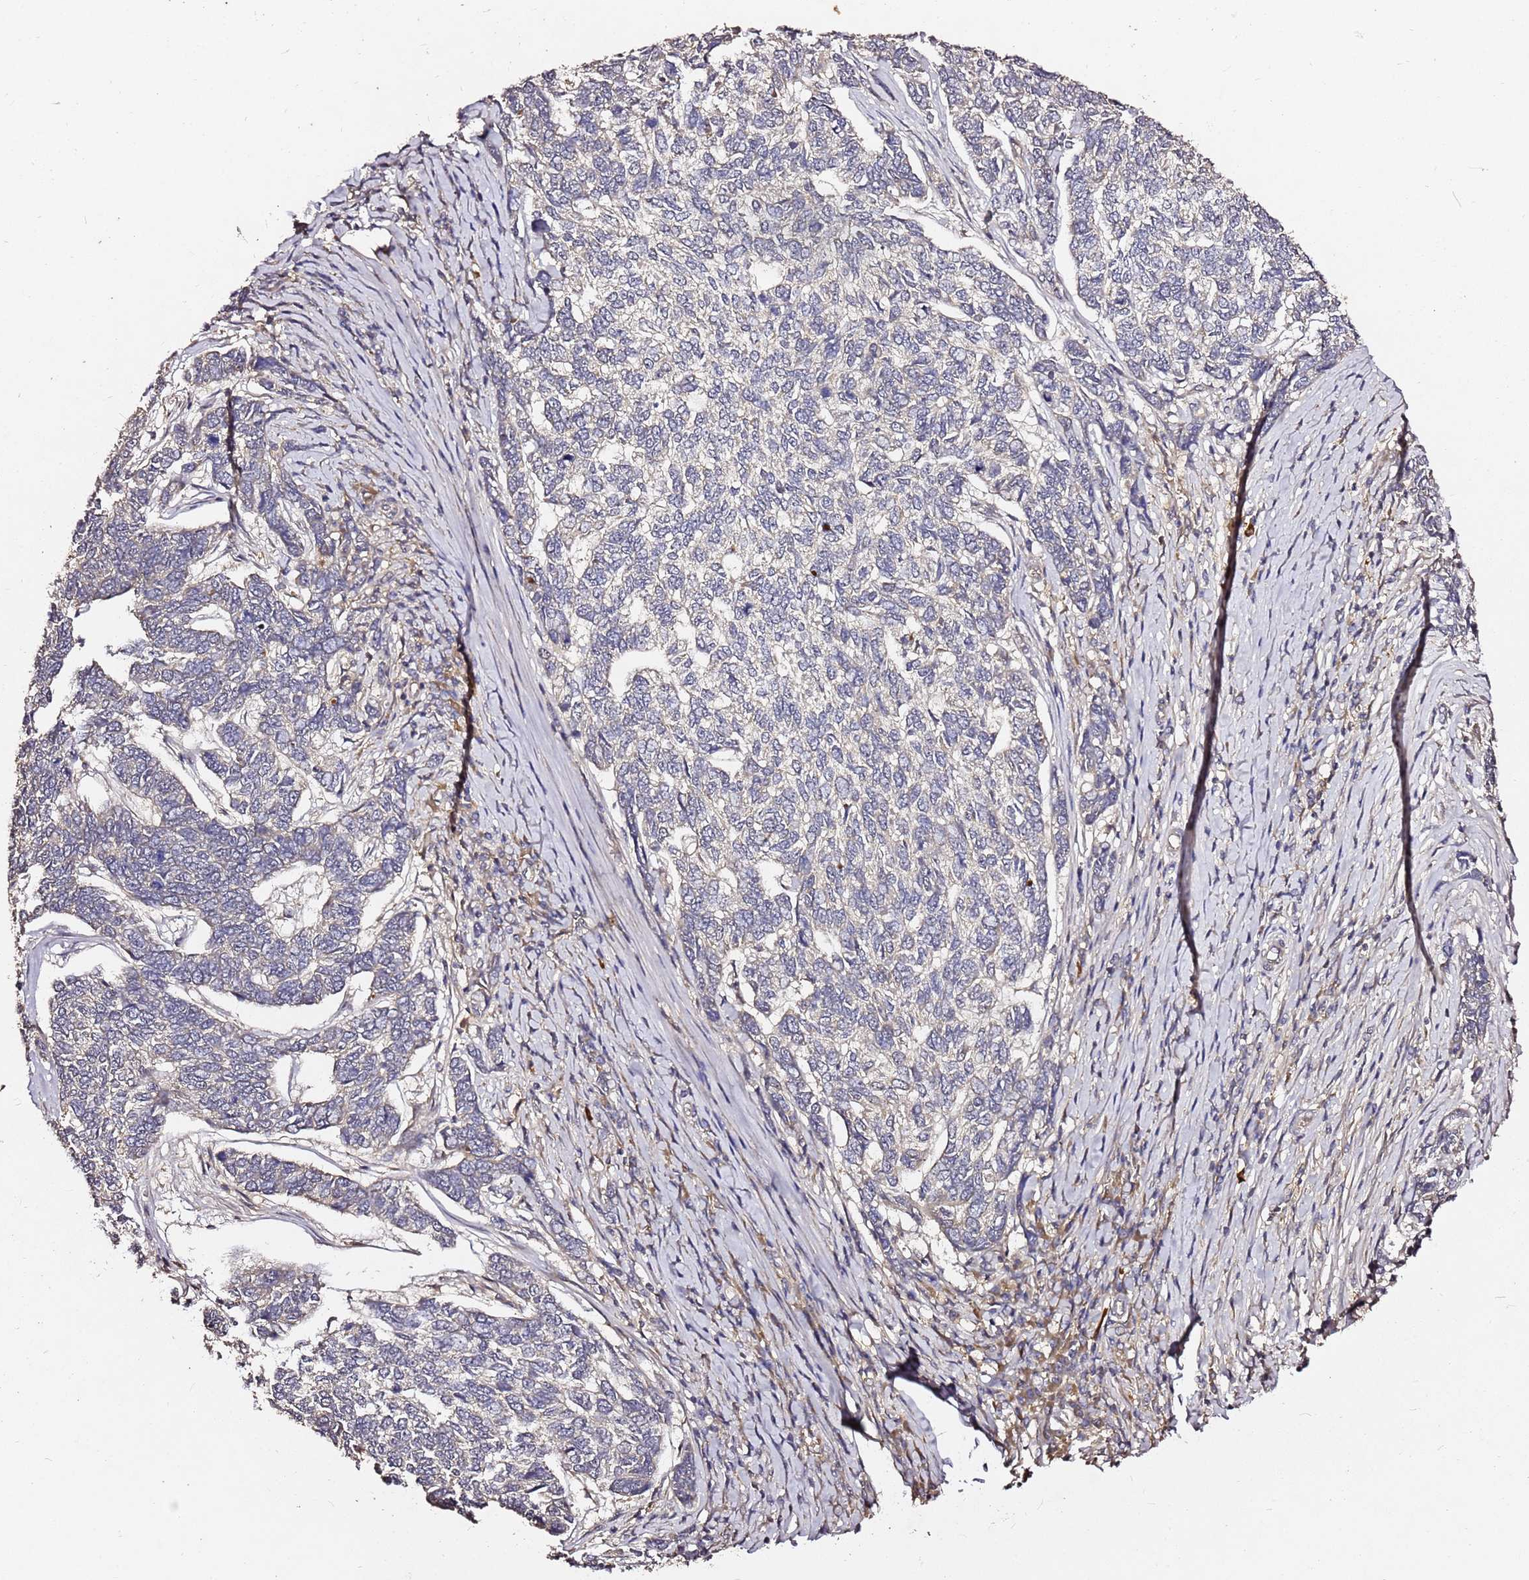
{"staining": {"intensity": "negative", "quantity": "none", "location": "none"}, "tissue": "skin cancer", "cell_type": "Tumor cells", "image_type": "cancer", "snomed": [{"axis": "morphology", "description": "Basal cell carcinoma"}, {"axis": "topography", "description": "Skin"}], "caption": "Skin basal cell carcinoma stained for a protein using immunohistochemistry demonstrates no expression tumor cells.", "gene": "C6orf136", "patient": {"sex": "female", "age": 65}}